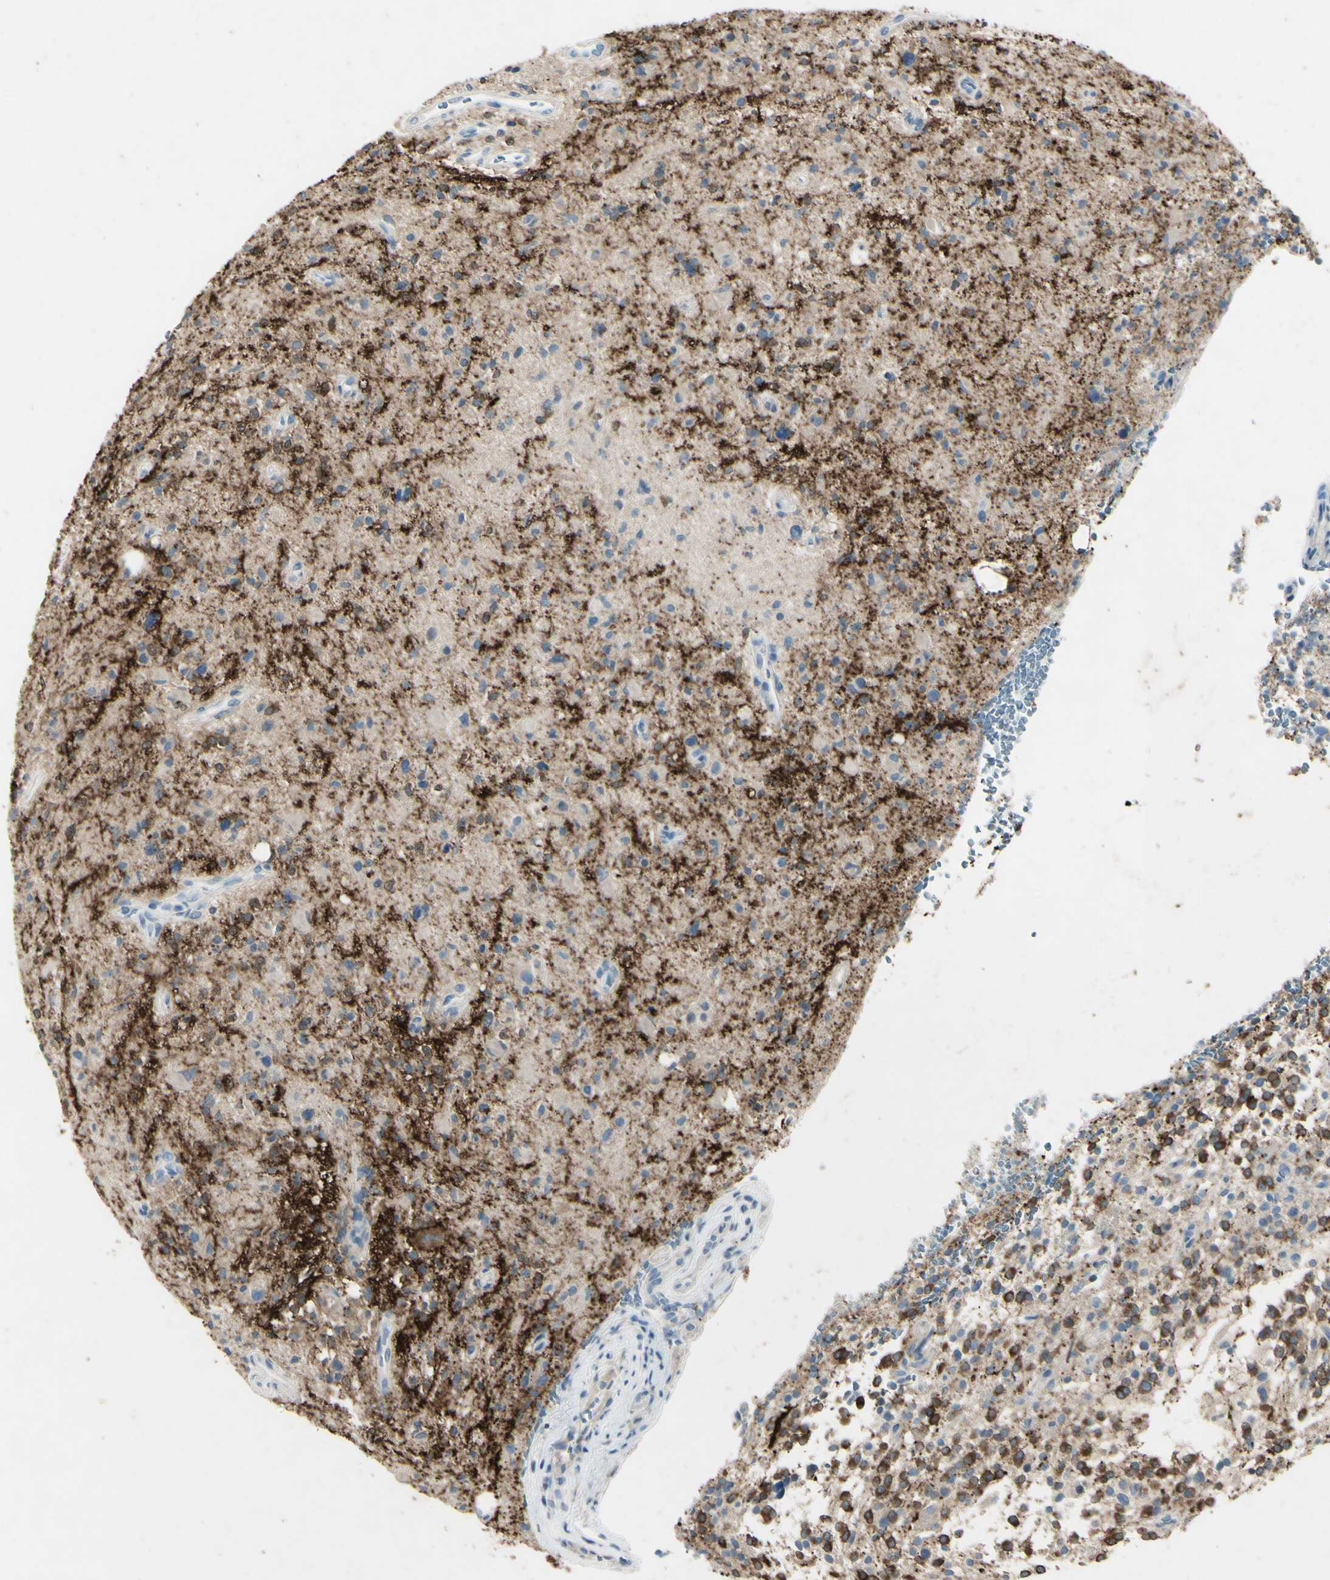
{"staining": {"intensity": "moderate", "quantity": "25%-75%", "location": "cytoplasmic/membranous"}, "tissue": "glioma", "cell_type": "Tumor cells", "image_type": "cancer", "snomed": [{"axis": "morphology", "description": "Glioma, malignant, High grade"}, {"axis": "topography", "description": "Brain"}], "caption": "Immunohistochemistry (IHC) of malignant high-grade glioma displays medium levels of moderate cytoplasmic/membranous staining in approximately 25%-75% of tumor cells.", "gene": "SNAP91", "patient": {"sex": "male", "age": 48}}